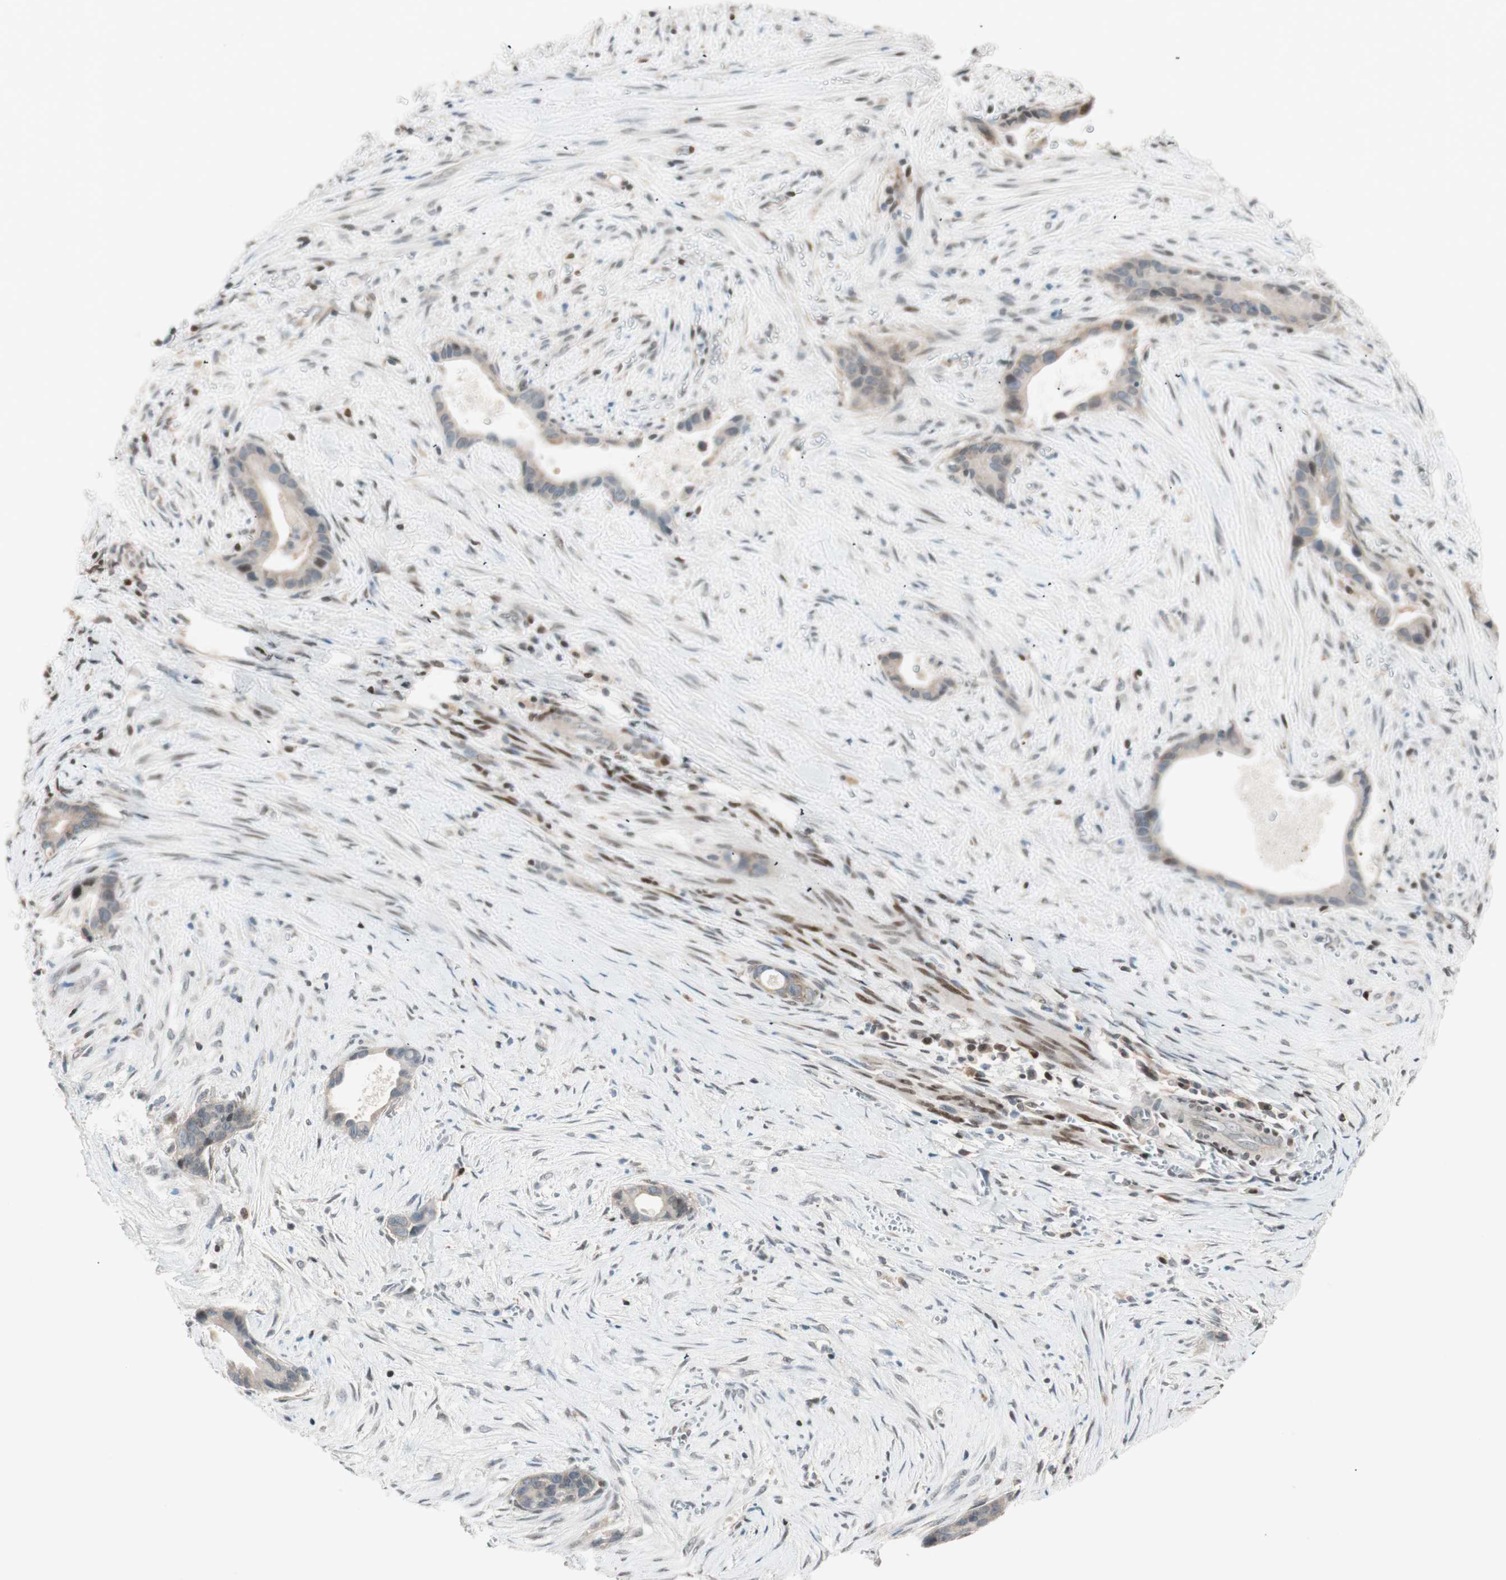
{"staining": {"intensity": "weak", "quantity": "25%-75%", "location": "cytoplasmic/membranous"}, "tissue": "liver cancer", "cell_type": "Tumor cells", "image_type": "cancer", "snomed": [{"axis": "morphology", "description": "Cholangiocarcinoma"}, {"axis": "topography", "description": "Liver"}], "caption": "High-magnification brightfield microscopy of liver cancer stained with DAB (brown) and counterstained with hematoxylin (blue). tumor cells exhibit weak cytoplasmic/membranous positivity is present in approximately25%-75% of cells. (IHC, brightfield microscopy, high magnification).", "gene": "BIN1", "patient": {"sex": "female", "age": 55}}